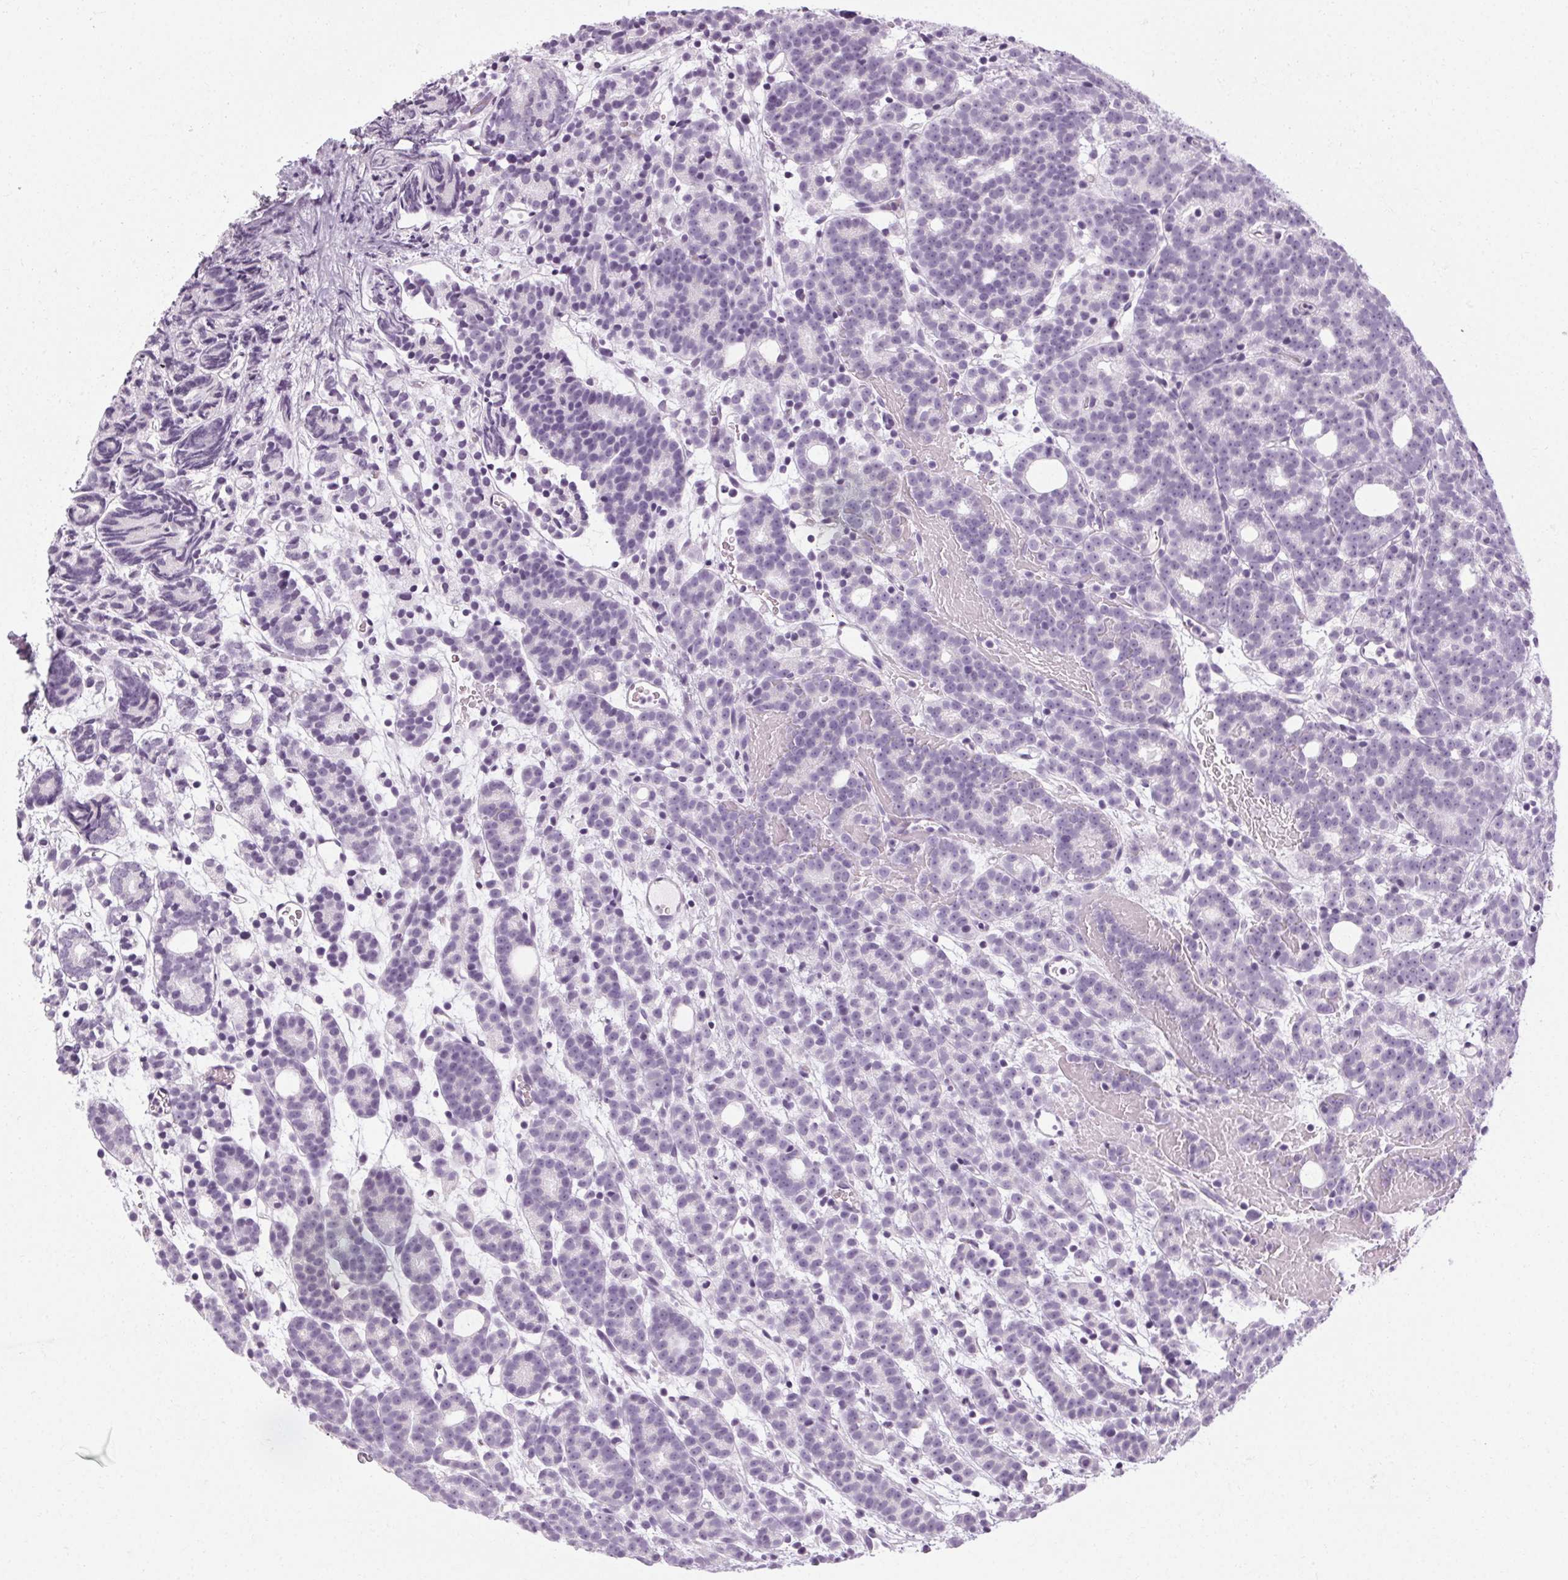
{"staining": {"intensity": "negative", "quantity": "none", "location": "none"}, "tissue": "prostate cancer", "cell_type": "Tumor cells", "image_type": "cancer", "snomed": [{"axis": "morphology", "description": "Adenocarcinoma, High grade"}, {"axis": "topography", "description": "Prostate"}], "caption": "Human prostate cancer (adenocarcinoma (high-grade)) stained for a protein using IHC reveals no positivity in tumor cells.", "gene": "POMC", "patient": {"sex": "male", "age": 53}}